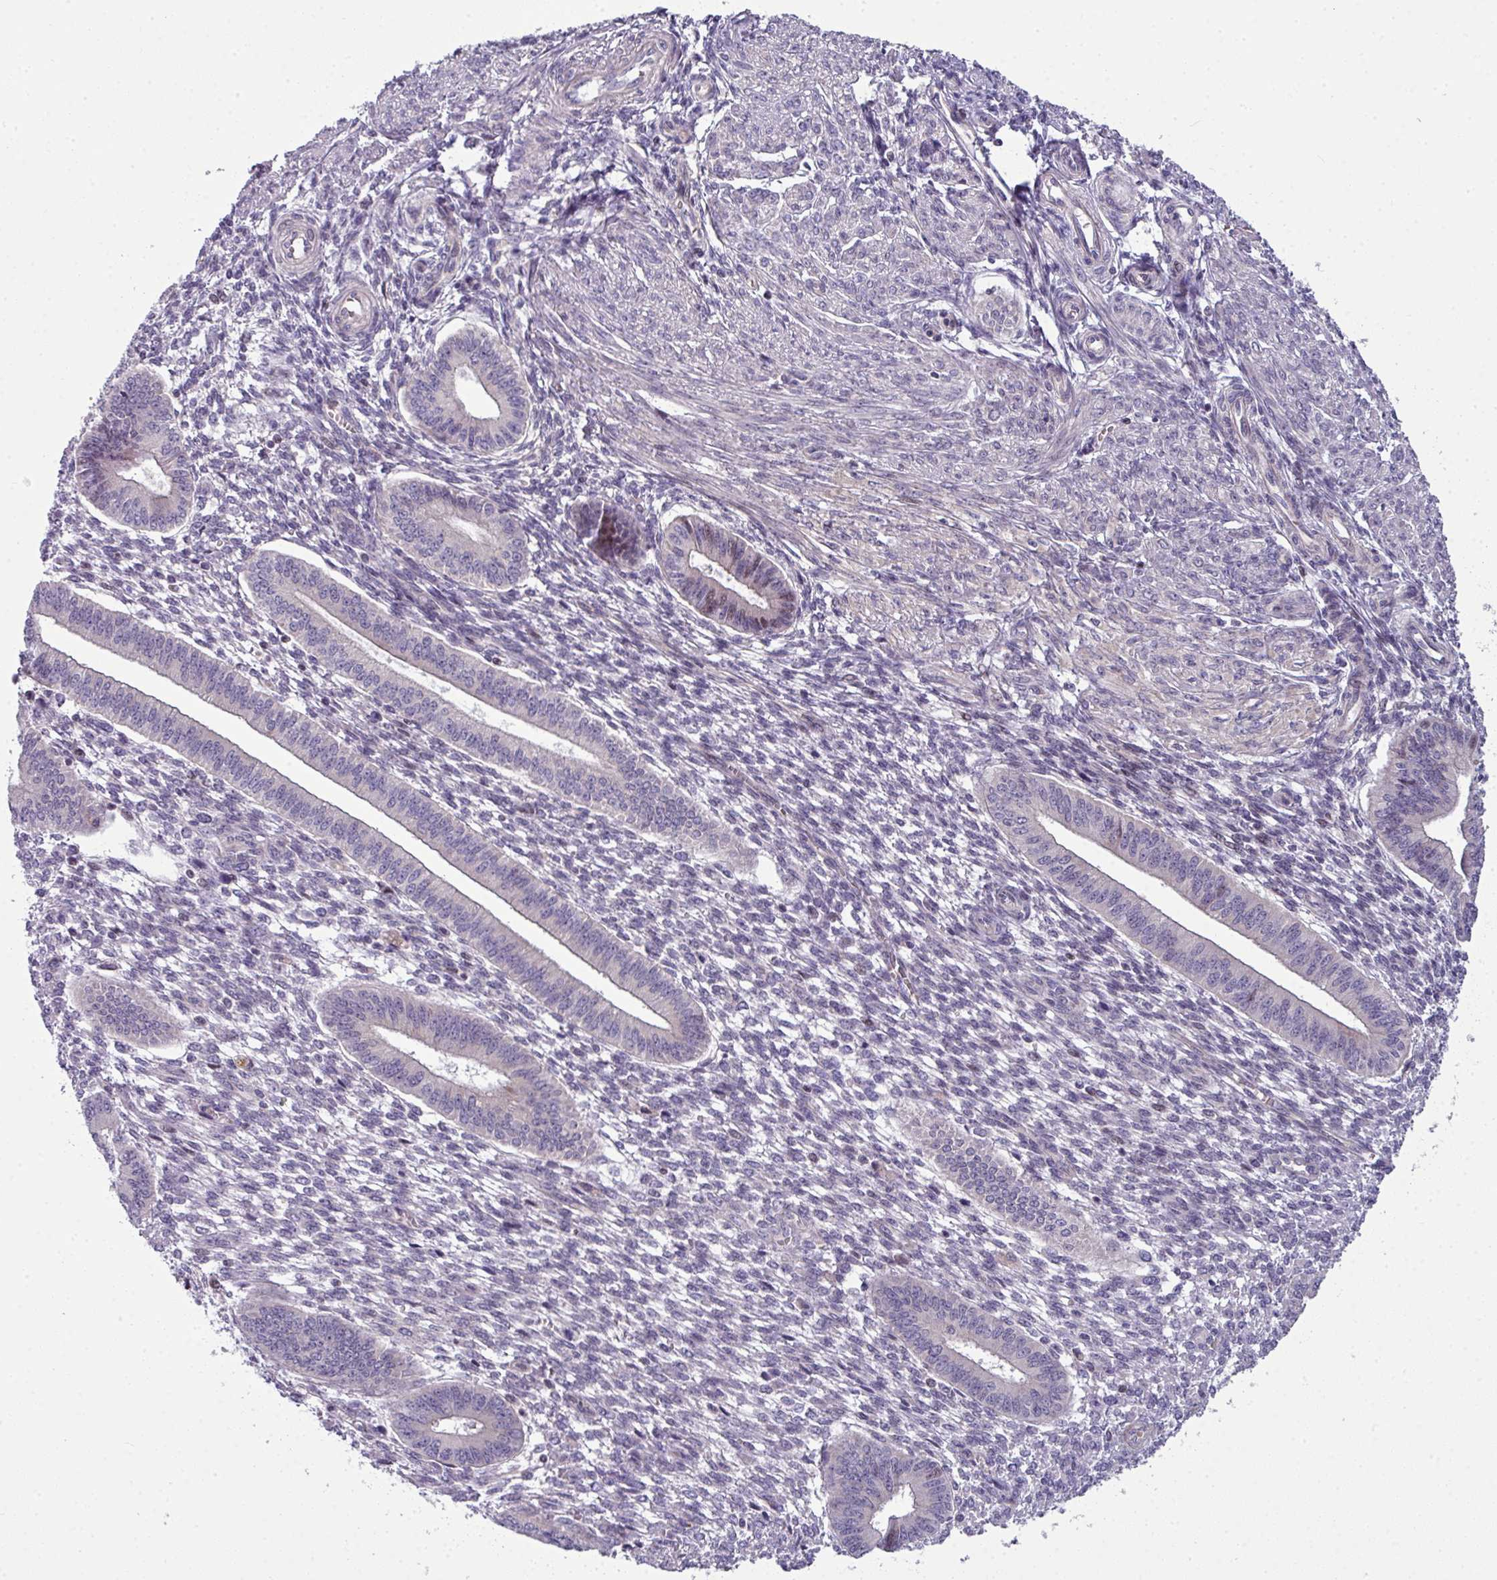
{"staining": {"intensity": "negative", "quantity": "none", "location": "none"}, "tissue": "endometrium", "cell_type": "Cells in endometrial stroma", "image_type": "normal", "snomed": [{"axis": "morphology", "description": "Normal tissue, NOS"}, {"axis": "topography", "description": "Endometrium"}], "caption": "The photomicrograph reveals no staining of cells in endometrial stroma in benign endometrium.", "gene": "STAT5A", "patient": {"sex": "female", "age": 36}}